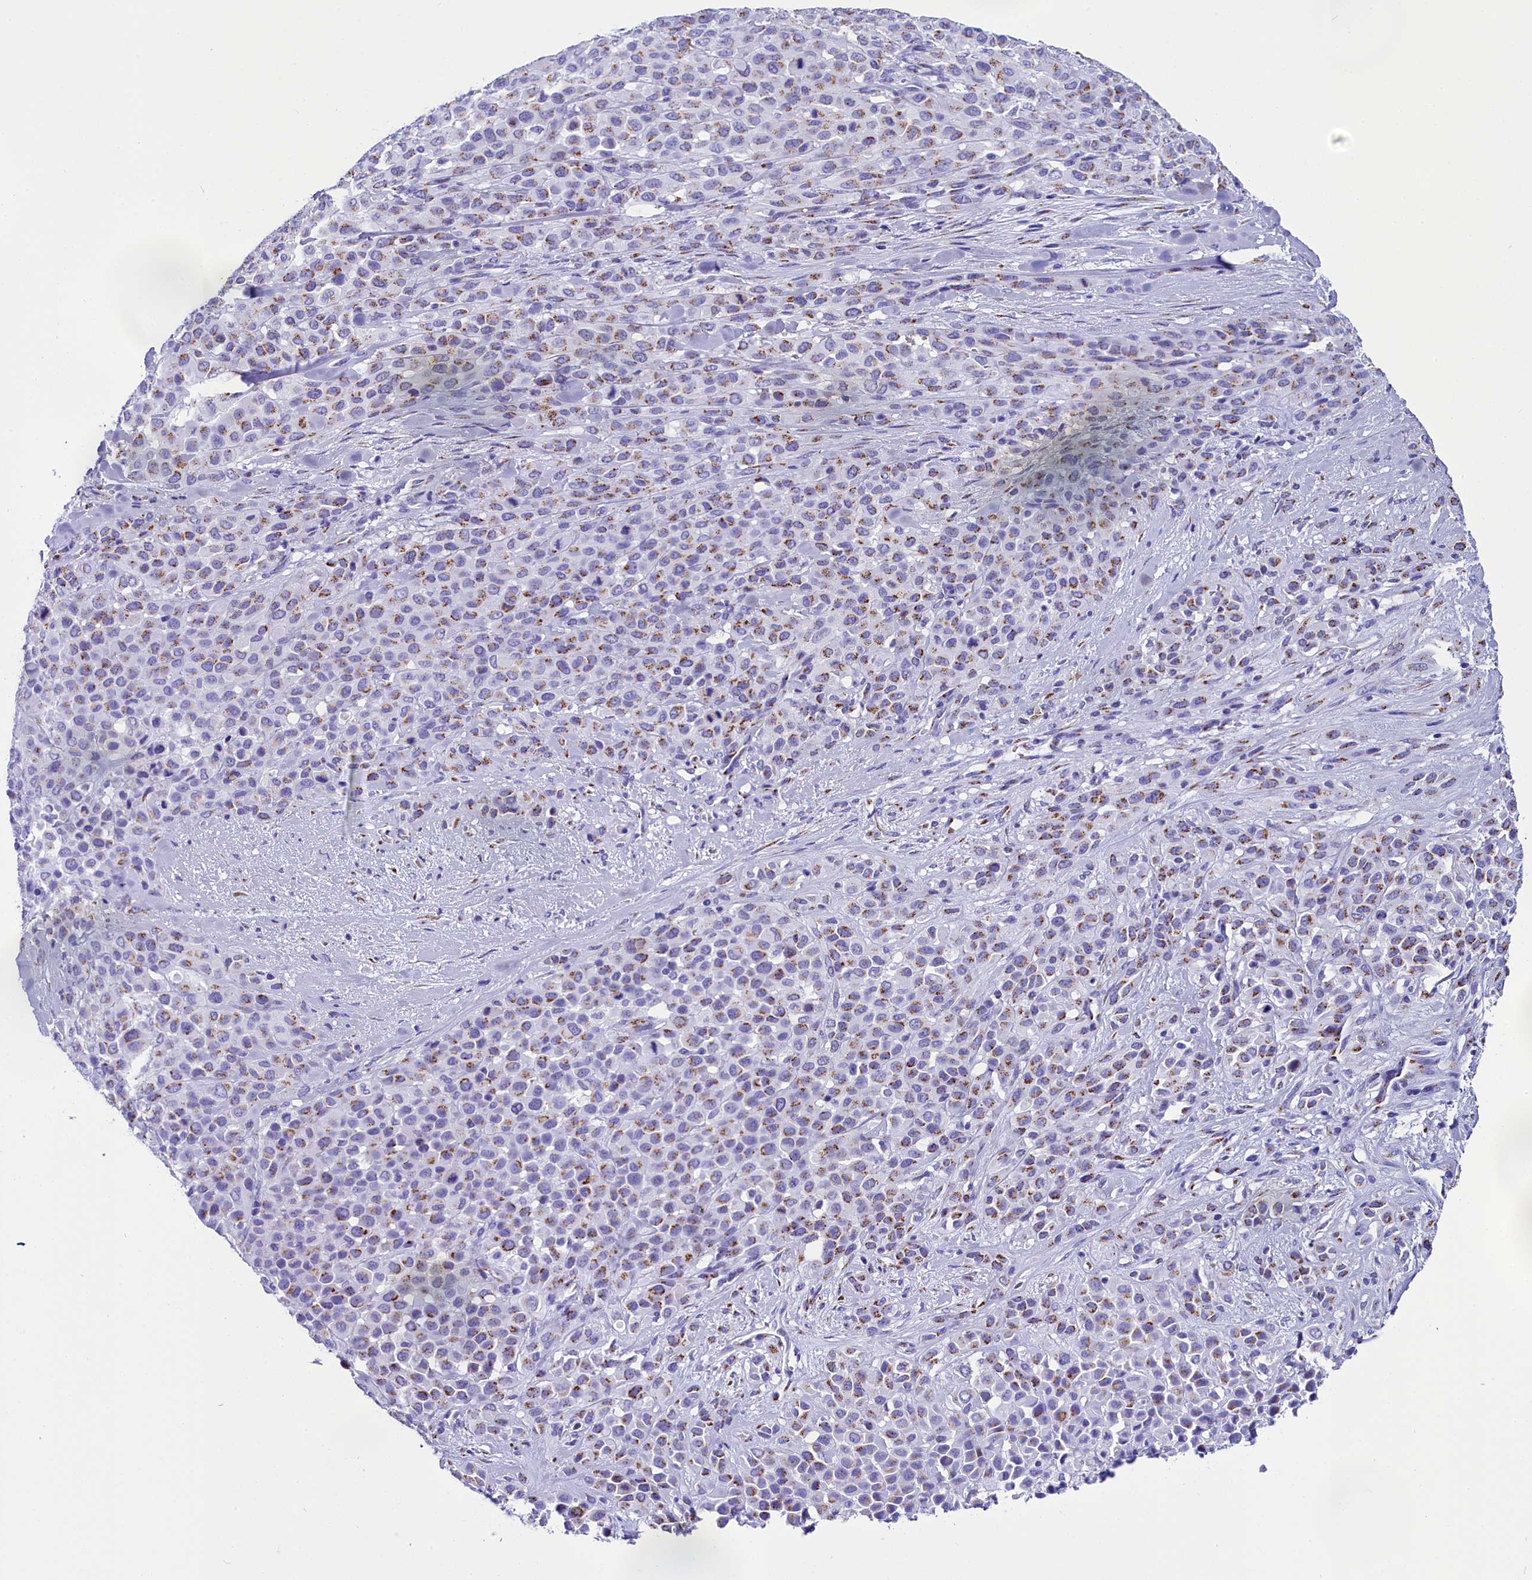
{"staining": {"intensity": "moderate", "quantity": ">75%", "location": "cytoplasmic/membranous"}, "tissue": "melanoma", "cell_type": "Tumor cells", "image_type": "cancer", "snomed": [{"axis": "morphology", "description": "Malignant melanoma, Metastatic site"}, {"axis": "topography", "description": "Skin"}], "caption": "A brown stain shows moderate cytoplasmic/membranous expression of a protein in melanoma tumor cells.", "gene": "AP3B2", "patient": {"sex": "female", "age": 81}}